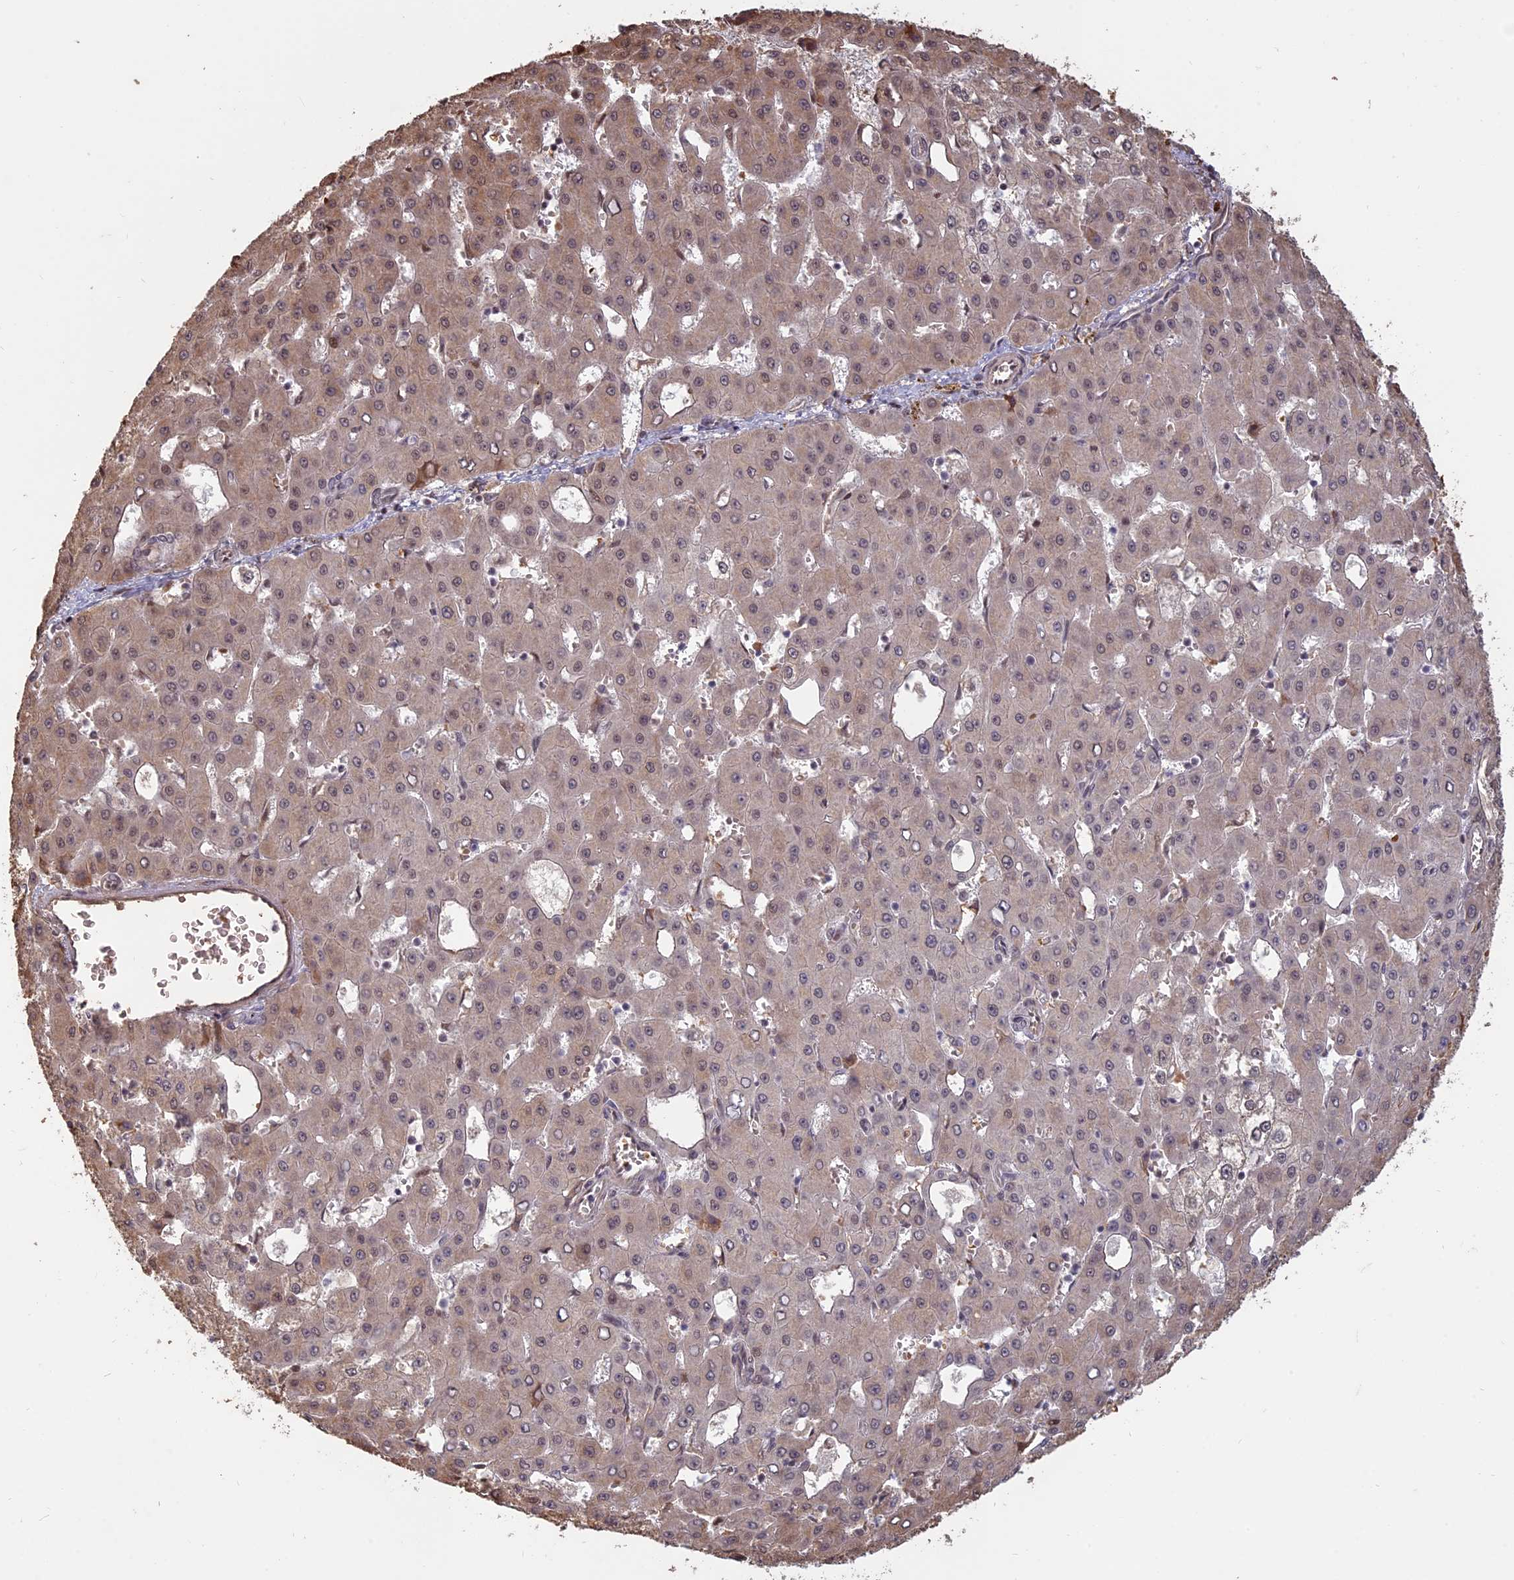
{"staining": {"intensity": "weak", "quantity": ">75%", "location": "cytoplasmic/membranous,nuclear"}, "tissue": "liver cancer", "cell_type": "Tumor cells", "image_type": "cancer", "snomed": [{"axis": "morphology", "description": "Carcinoma, Hepatocellular, NOS"}, {"axis": "topography", "description": "Liver"}], "caption": "This is an image of immunohistochemistry (IHC) staining of liver hepatocellular carcinoma, which shows weak expression in the cytoplasmic/membranous and nuclear of tumor cells.", "gene": "MFAP1", "patient": {"sex": "male", "age": 47}}